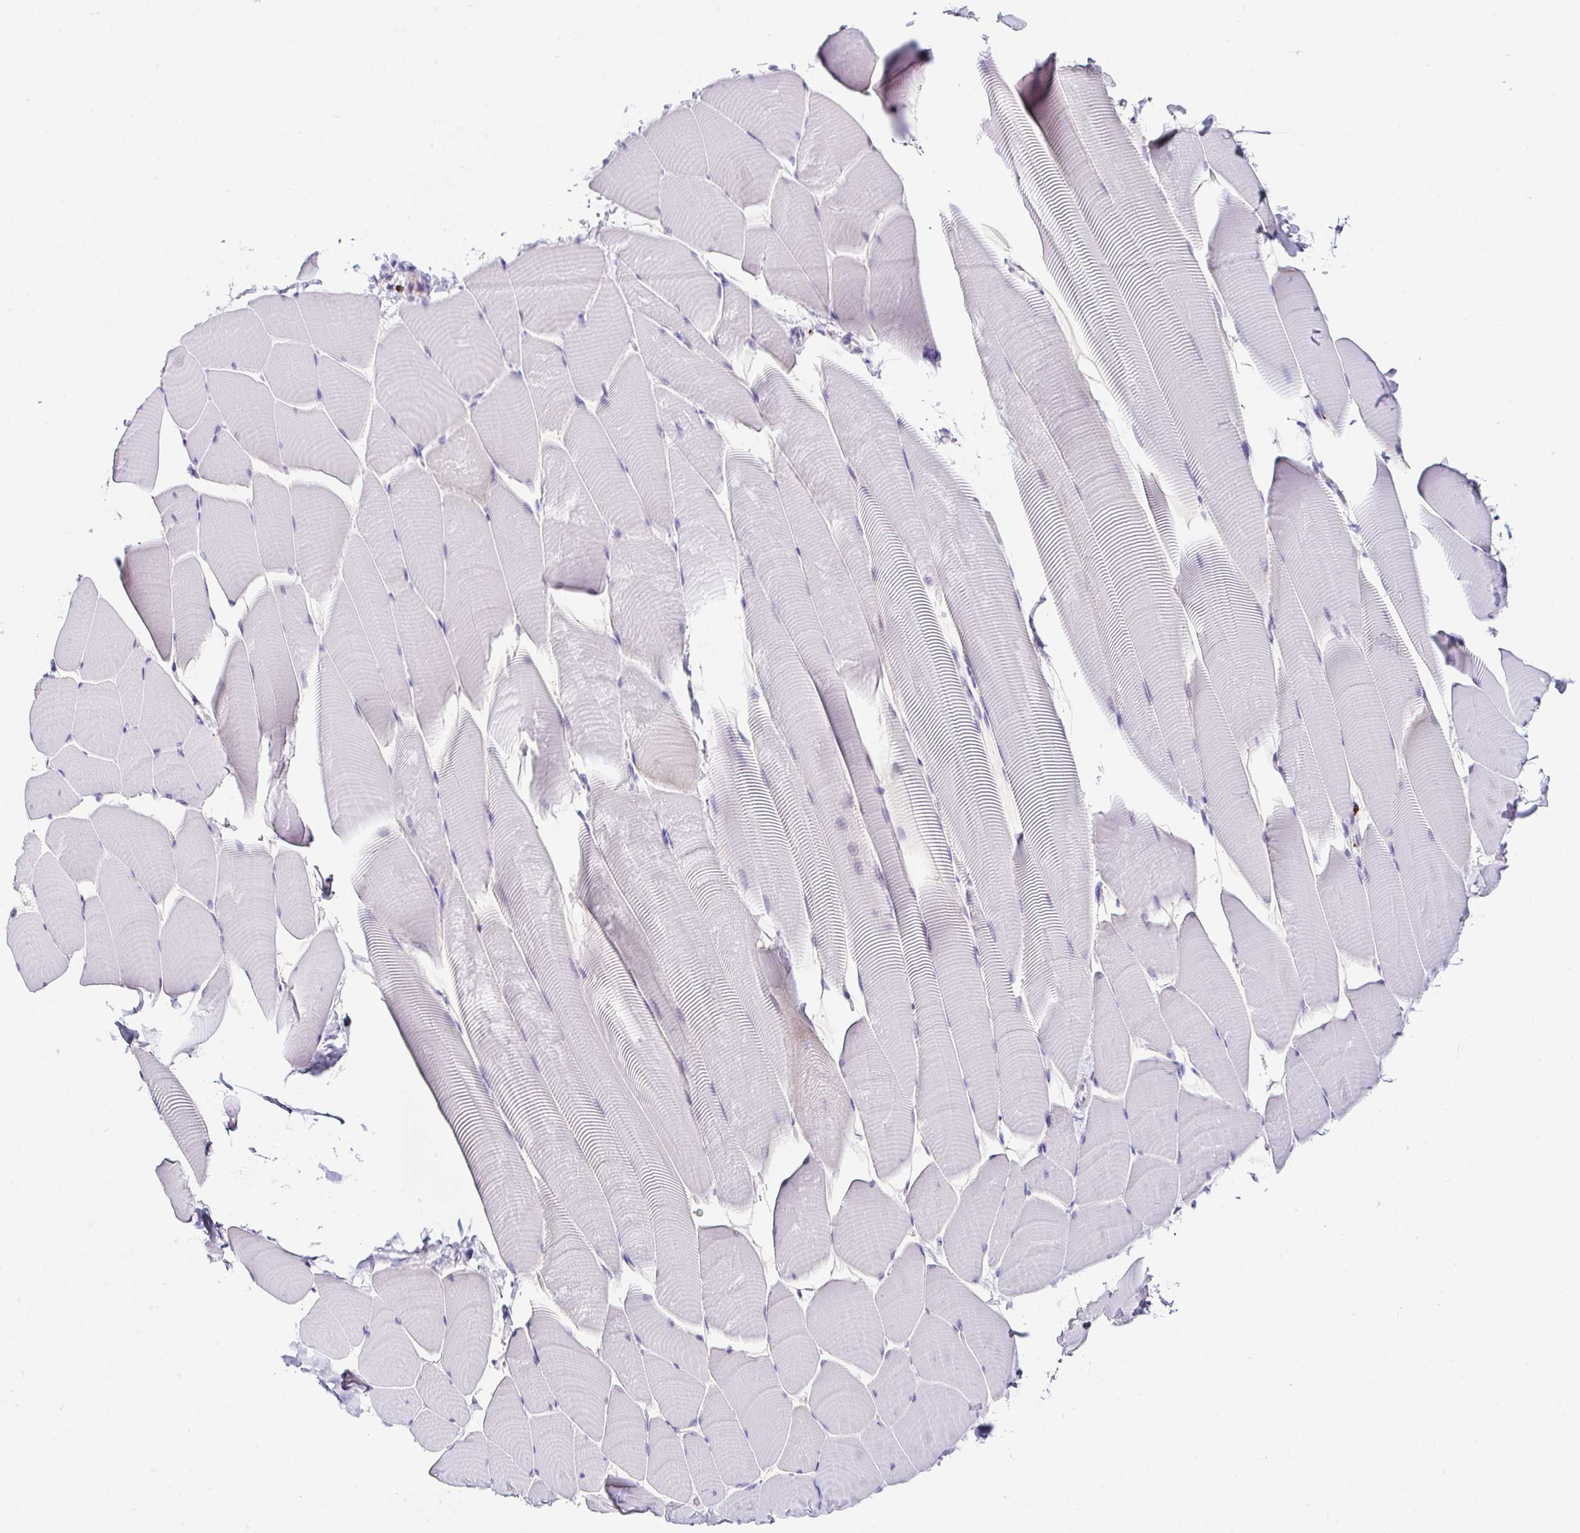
{"staining": {"intensity": "moderate", "quantity": "<25%", "location": "cytoplasmic/membranous"}, "tissue": "skeletal muscle", "cell_type": "Myocytes", "image_type": "normal", "snomed": [{"axis": "morphology", "description": "Normal tissue, NOS"}, {"axis": "topography", "description": "Skeletal muscle"}], "caption": "This micrograph exhibits immunohistochemistry (IHC) staining of benign human skeletal muscle, with low moderate cytoplasmic/membranous positivity in approximately <25% of myocytes.", "gene": "TMPRSS11E", "patient": {"sex": "male", "age": 25}}